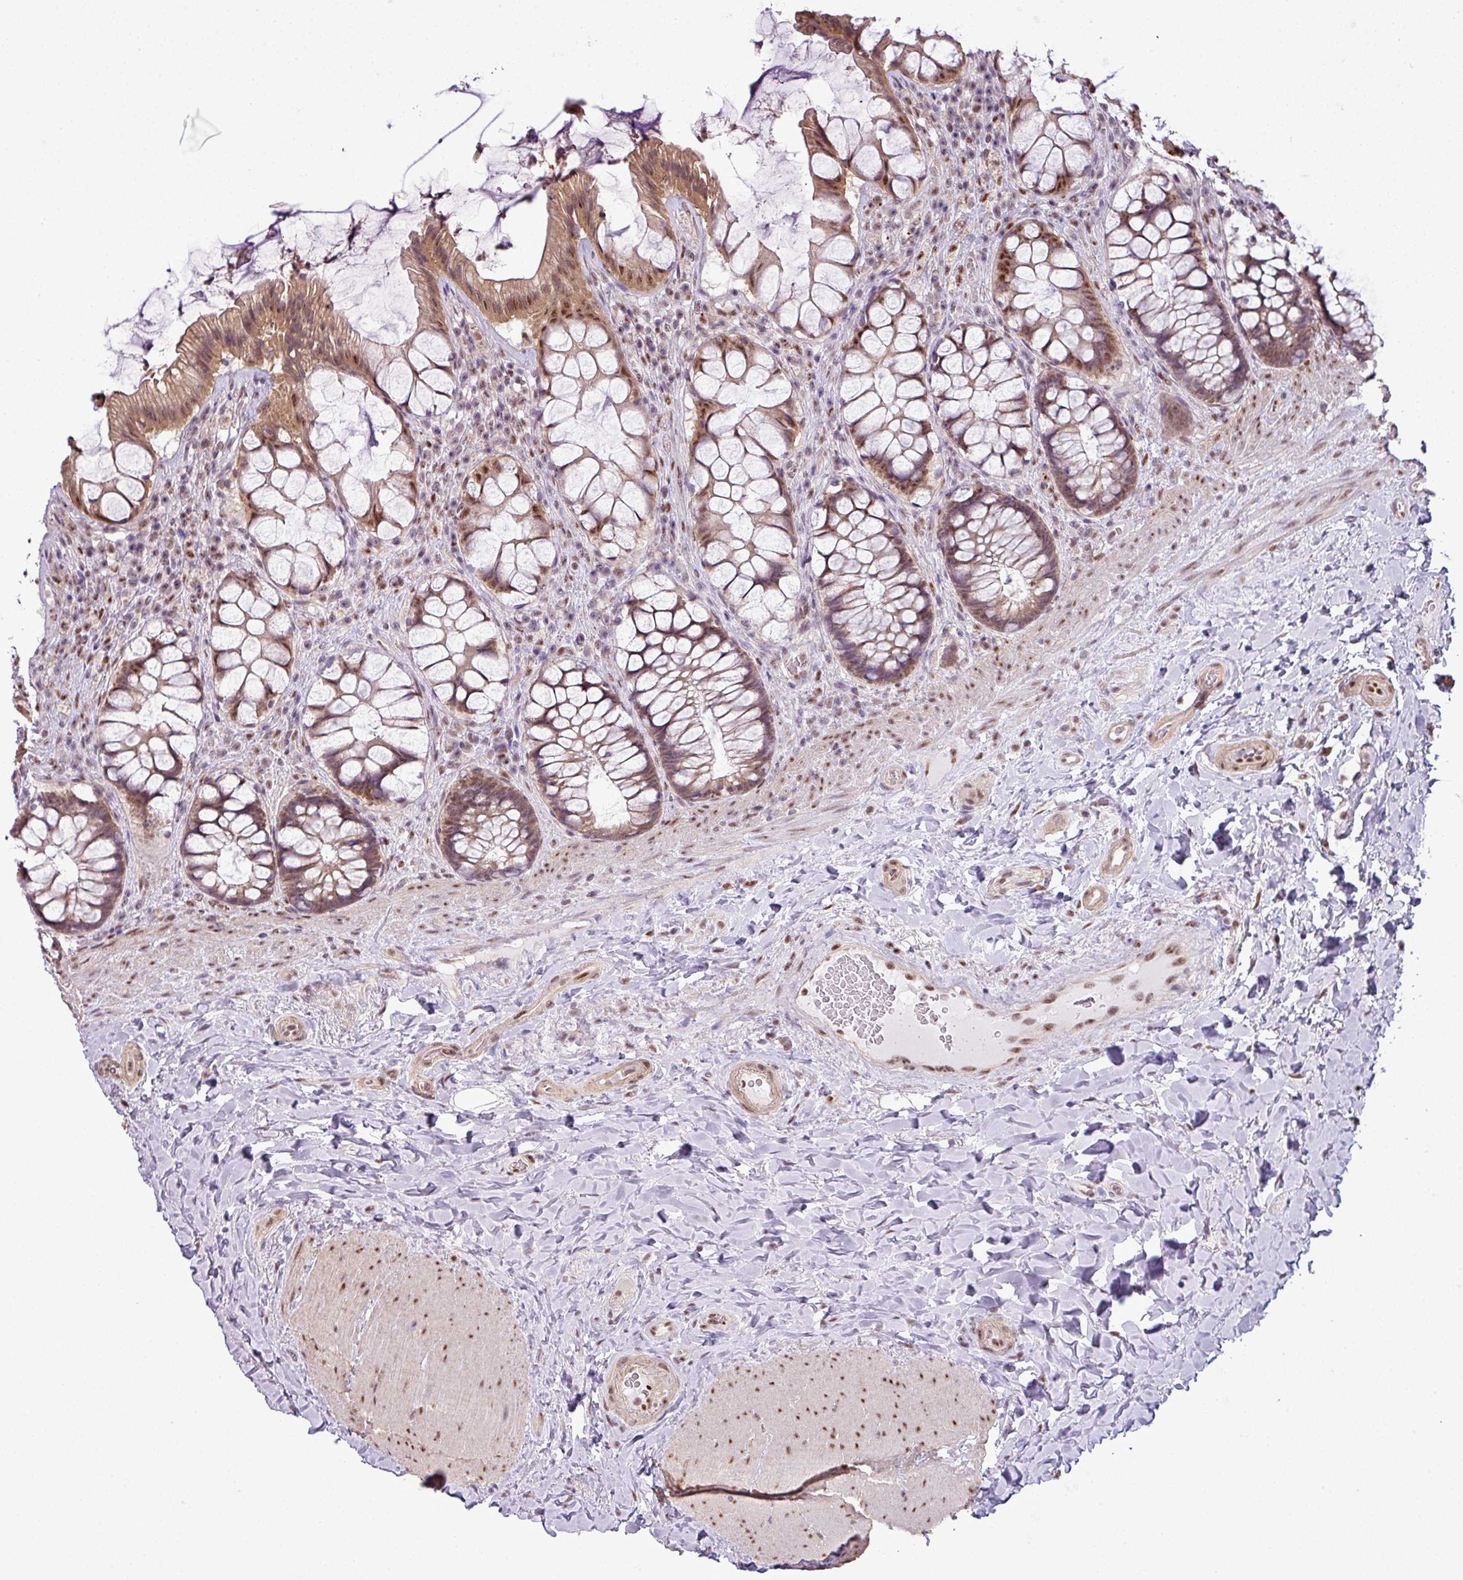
{"staining": {"intensity": "moderate", "quantity": ">75%", "location": "cytoplasmic/membranous,nuclear"}, "tissue": "rectum", "cell_type": "Glandular cells", "image_type": "normal", "snomed": [{"axis": "morphology", "description": "Normal tissue, NOS"}, {"axis": "topography", "description": "Rectum"}], "caption": "Immunohistochemistry photomicrograph of benign rectum: rectum stained using immunohistochemistry (IHC) exhibits medium levels of moderate protein expression localized specifically in the cytoplasmic/membranous,nuclear of glandular cells, appearing as a cytoplasmic/membranous,nuclear brown color.", "gene": "ZNF217", "patient": {"sex": "female", "age": 58}}